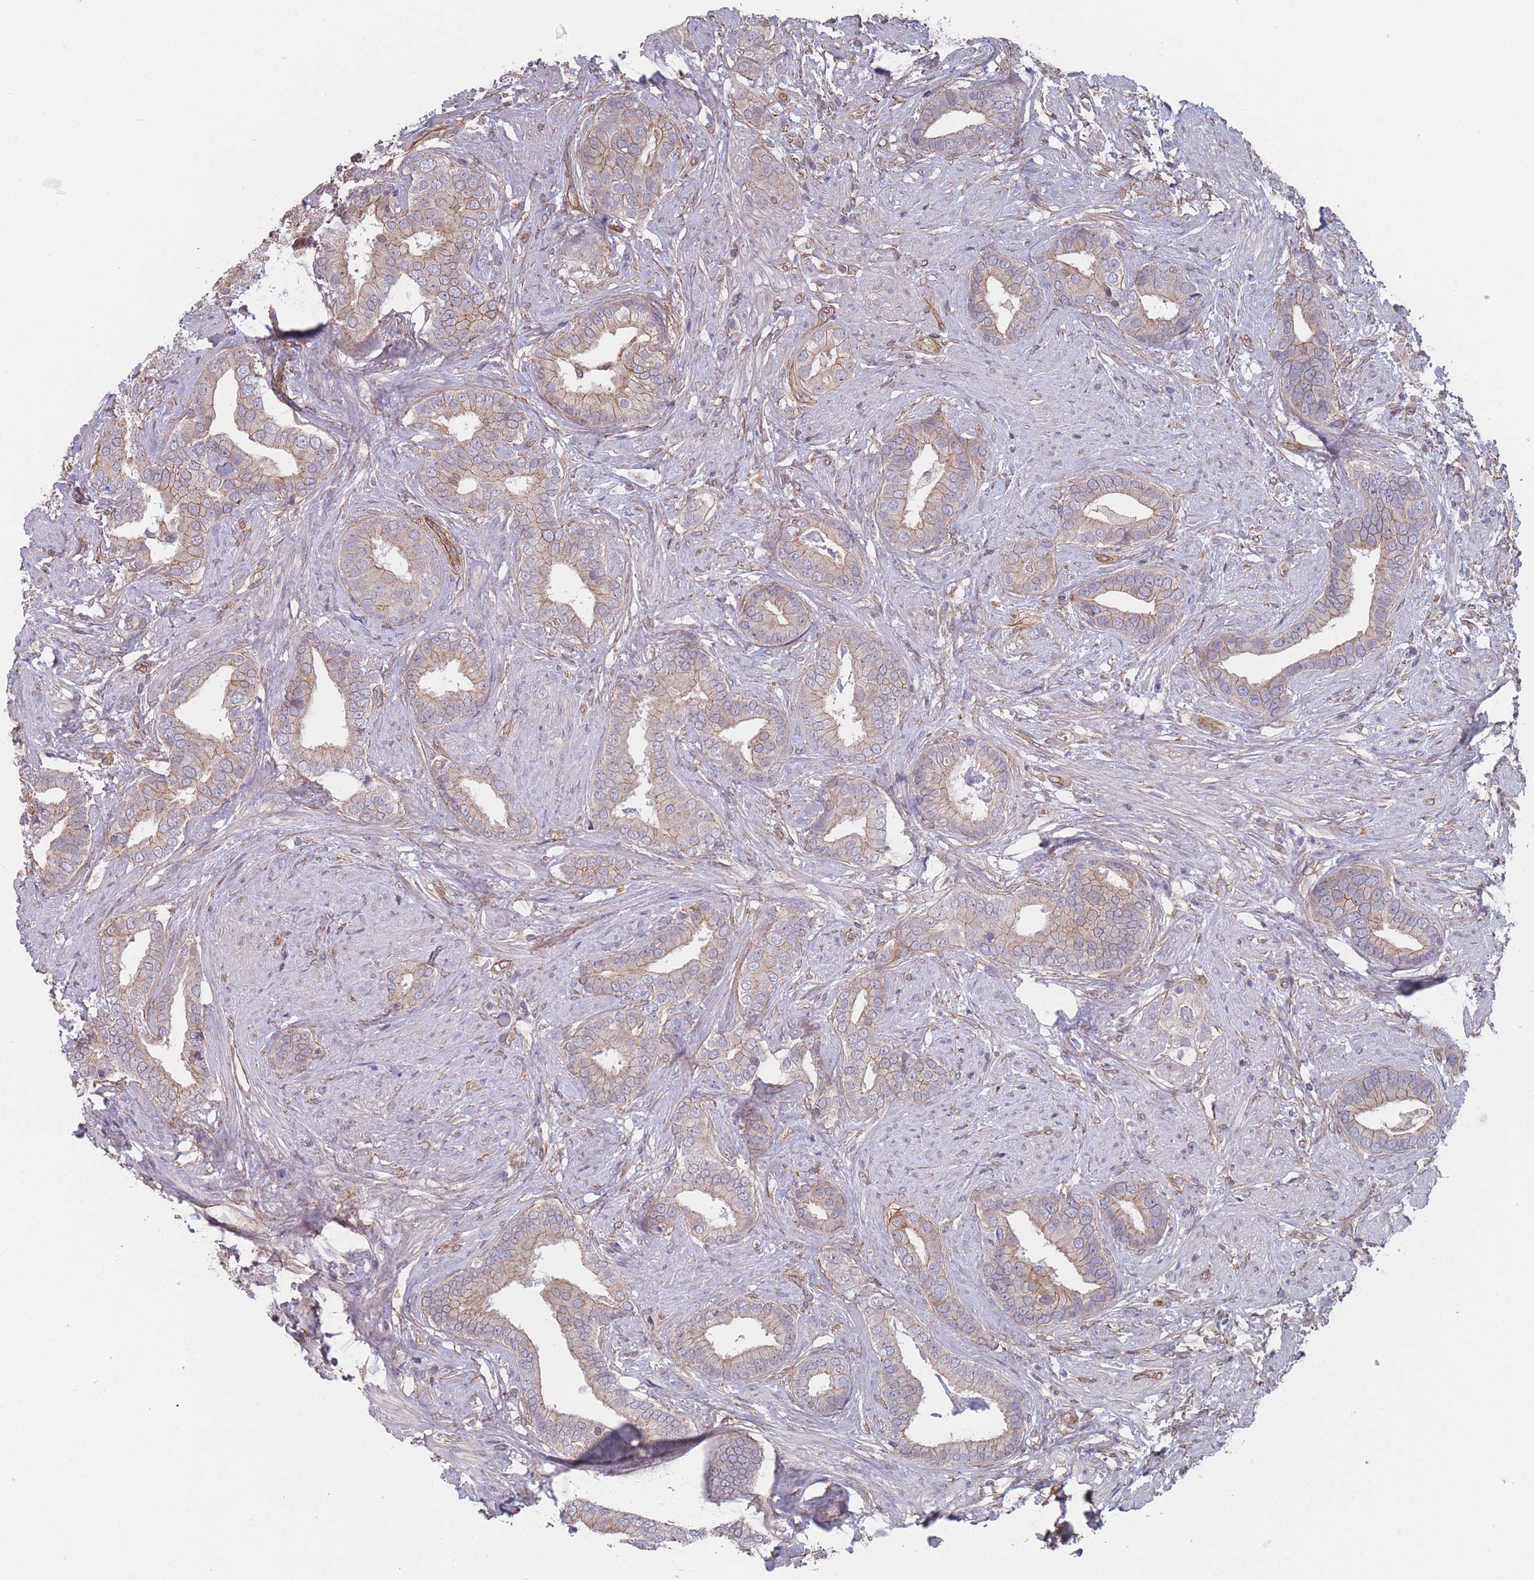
{"staining": {"intensity": "weak", "quantity": "25%-75%", "location": "cytoplasmic/membranous"}, "tissue": "prostate cancer", "cell_type": "Tumor cells", "image_type": "cancer", "snomed": [{"axis": "morphology", "description": "Adenocarcinoma, High grade"}, {"axis": "topography", "description": "Prostate"}], "caption": "Immunohistochemistry photomicrograph of prostate cancer stained for a protein (brown), which displays low levels of weak cytoplasmic/membranous expression in approximately 25%-75% of tumor cells.", "gene": "SLC1A6", "patient": {"sex": "male", "age": 55}}